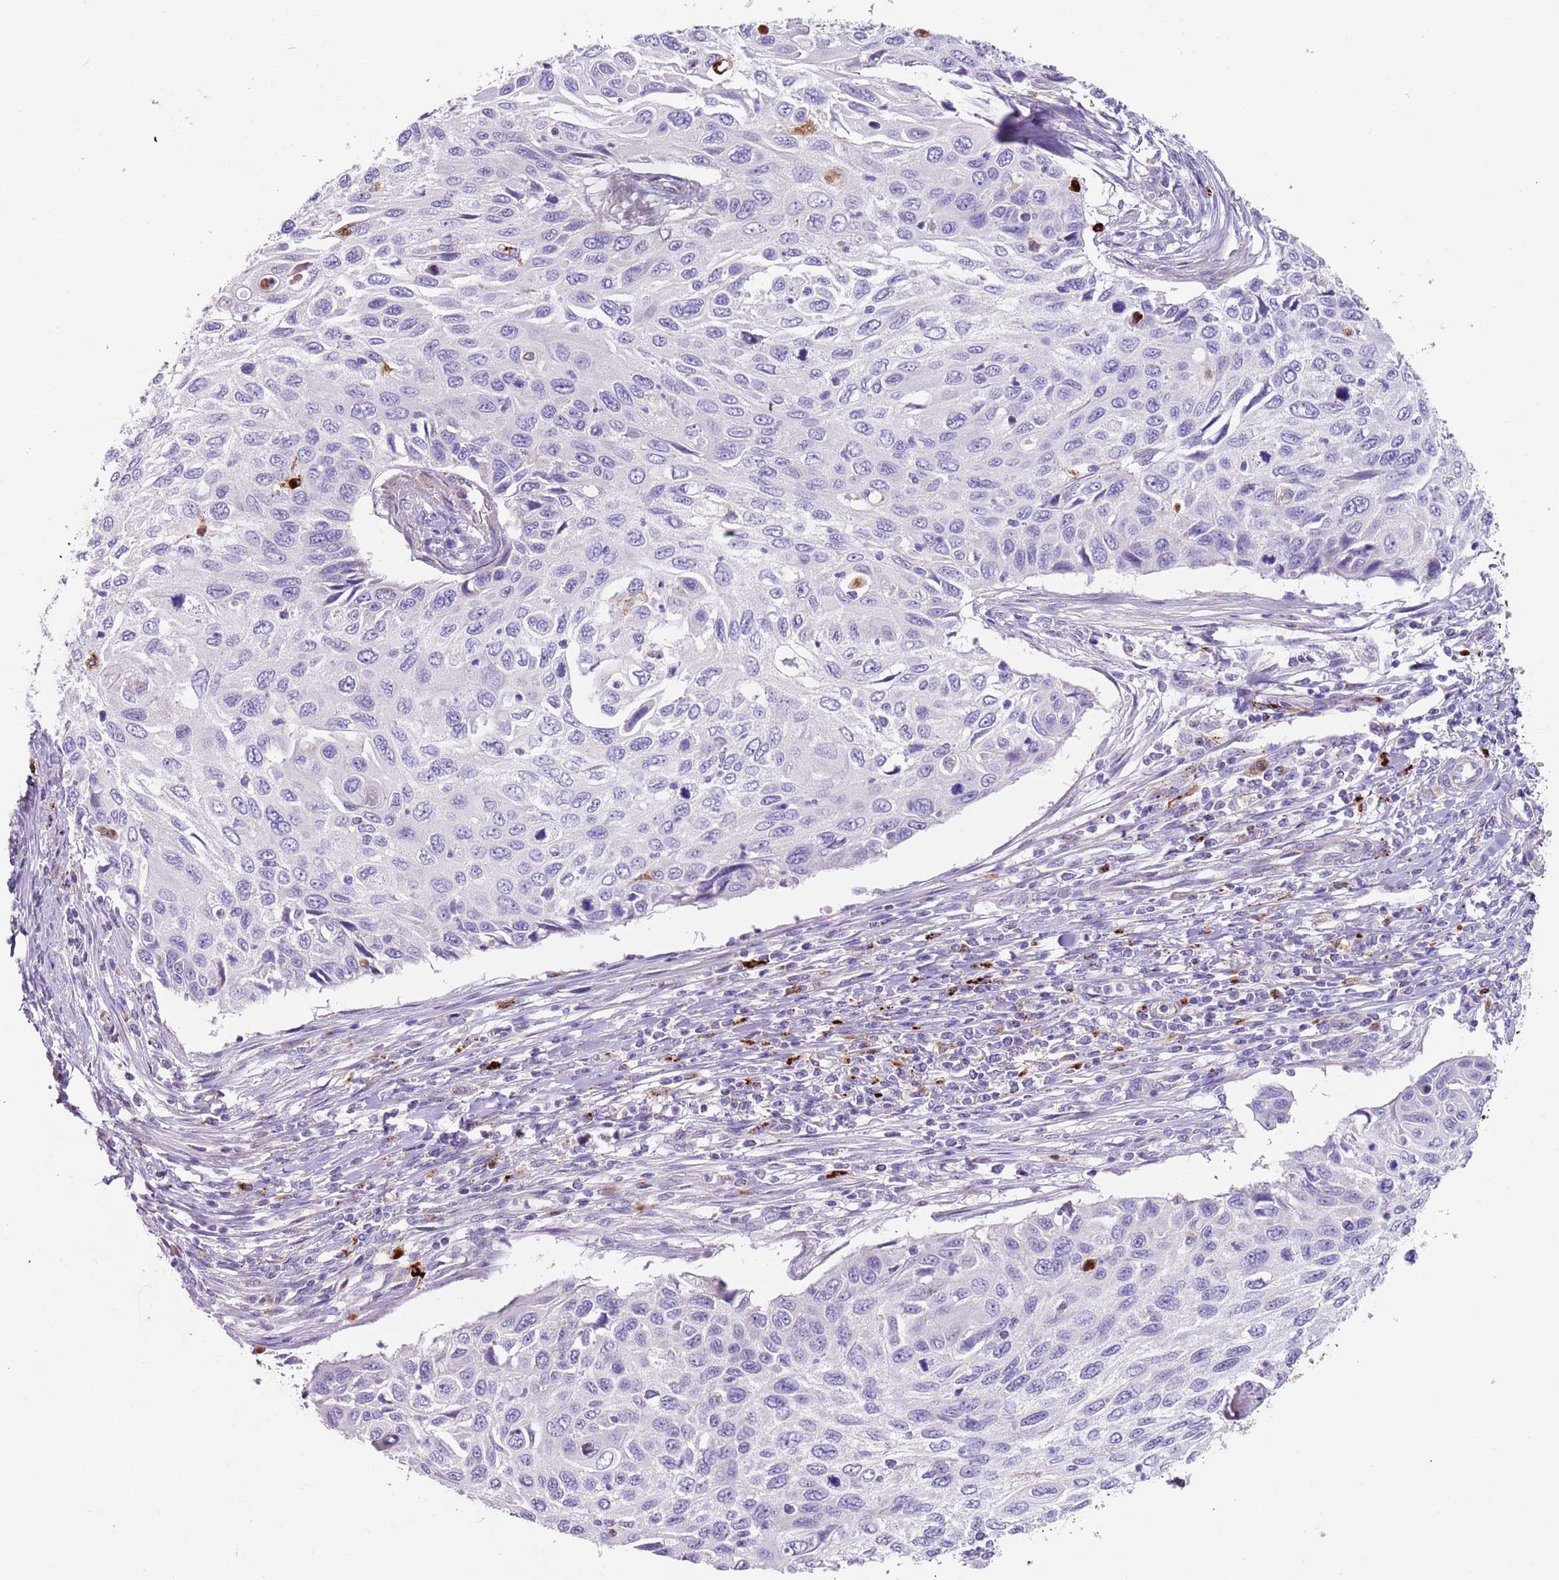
{"staining": {"intensity": "negative", "quantity": "none", "location": "none"}, "tissue": "cervical cancer", "cell_type": "Tumor cells", "image_type": "cancer", "snomed": [{"axis": "morphology", "description": "Squamous cell carcinoma, NOS"}, {"axis": "topography", "description": "Cervix"}], "caption": "DAB immunohistochemical staining of squamous cell carcinoma (cervical) shows no significant positivity in tumor cells. (DAB IHC with hematoxylin counter stain).", "gene": "LRRN3", "patient": {"sex": "female", "age": 70}}